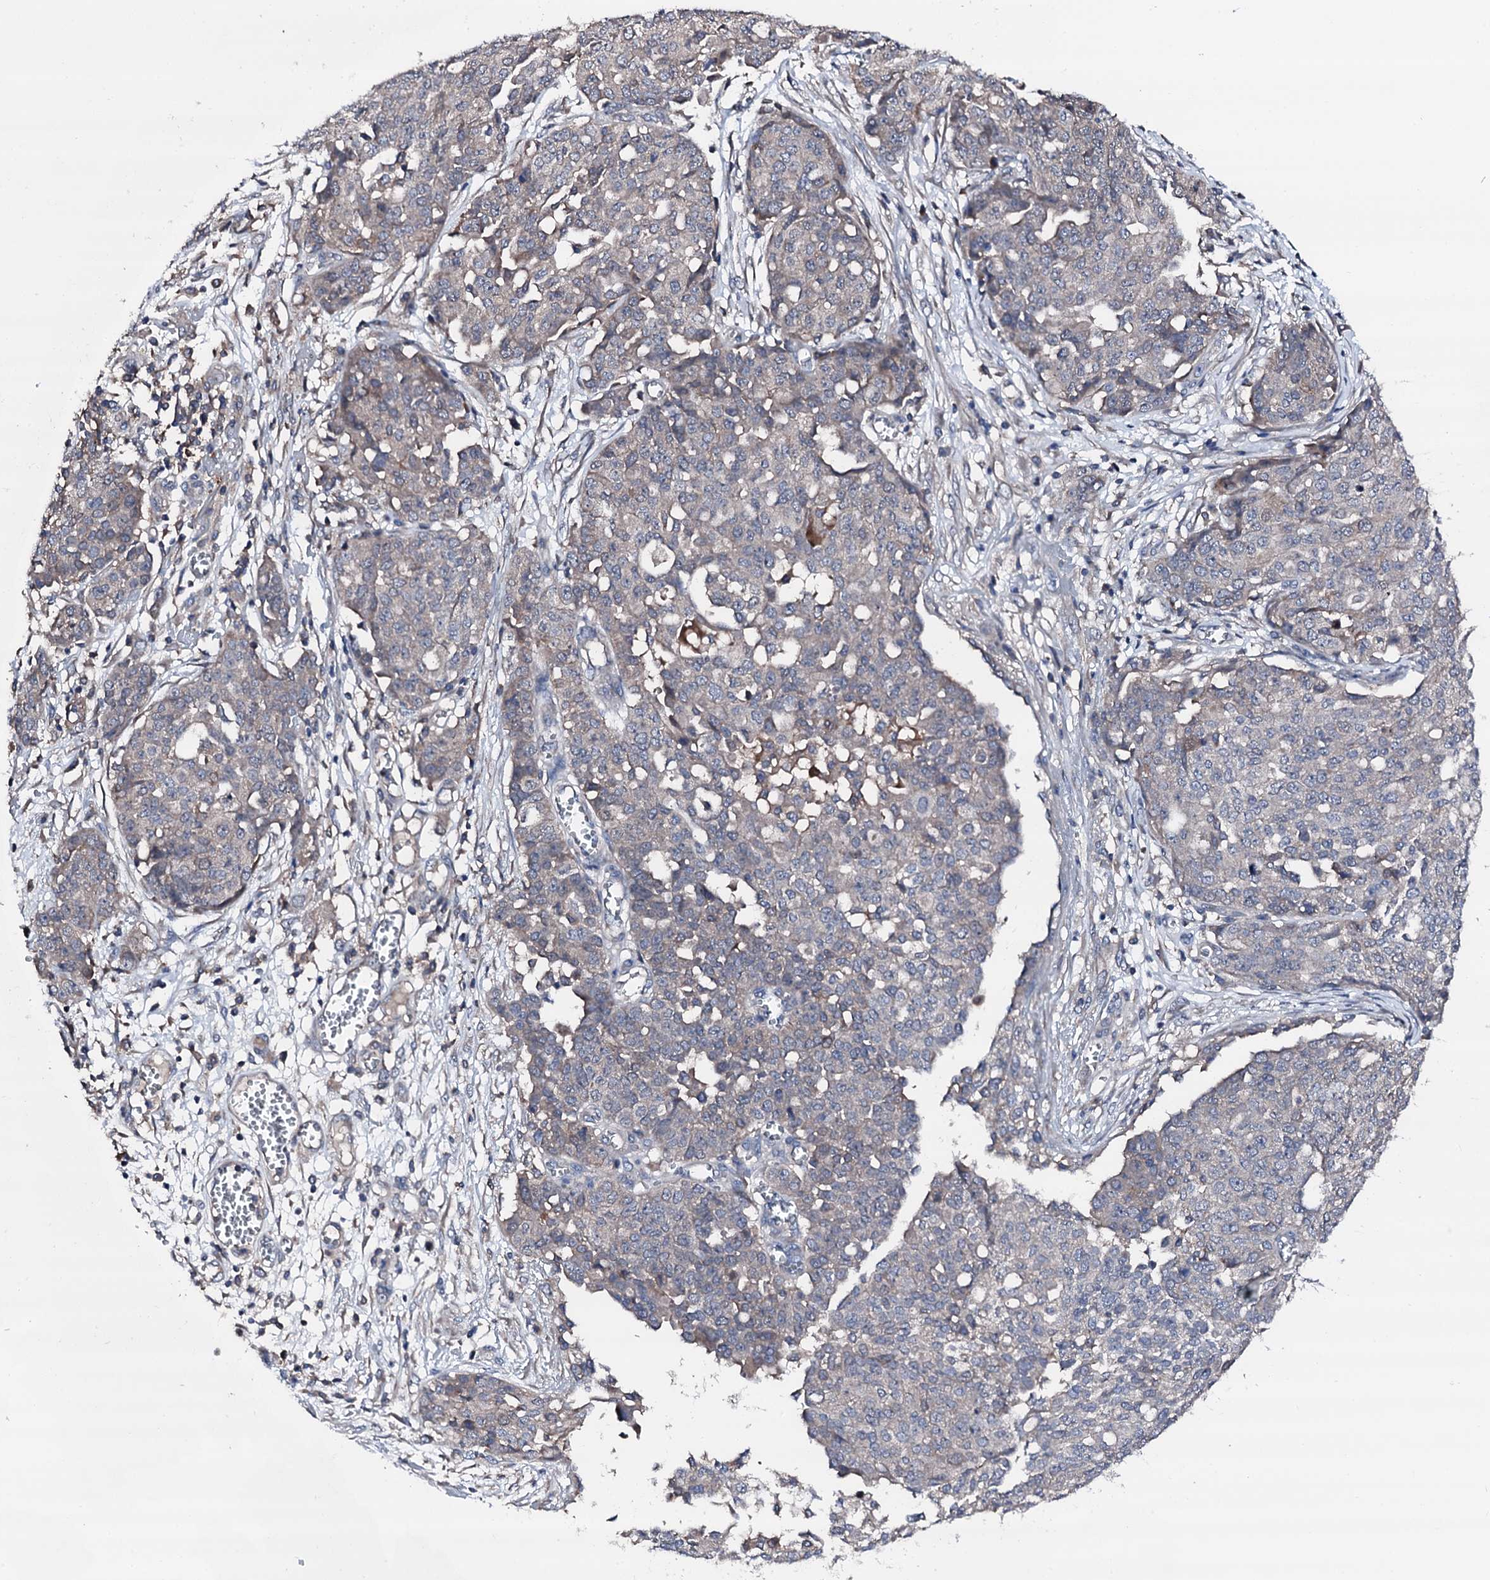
{"staining": {"intensity": "weak", "quantity": "<25%", "location": "cytoplasmic/membranous"}, "tissue": "ovarian cancer", "cell_type": "Tumor cells", "image_type": "cancer", "snomed": [{"axis": "morphology", "description": "Cystadenocarcinoma, serous, NOS"}, {"axis": "topography", "description": "Soft tissue"}, {"axis": "topography", "description": "Ovary"}], "caption": "A high-resolution histopathology image shows IHC staining of serous cystadenocarcinoma (ovarian), which displays no significant positivity in tumor cells. Nuclei are stained in blue.", "gene": "TRAFD1", "patient": {"sex": "female", "age": 57}}